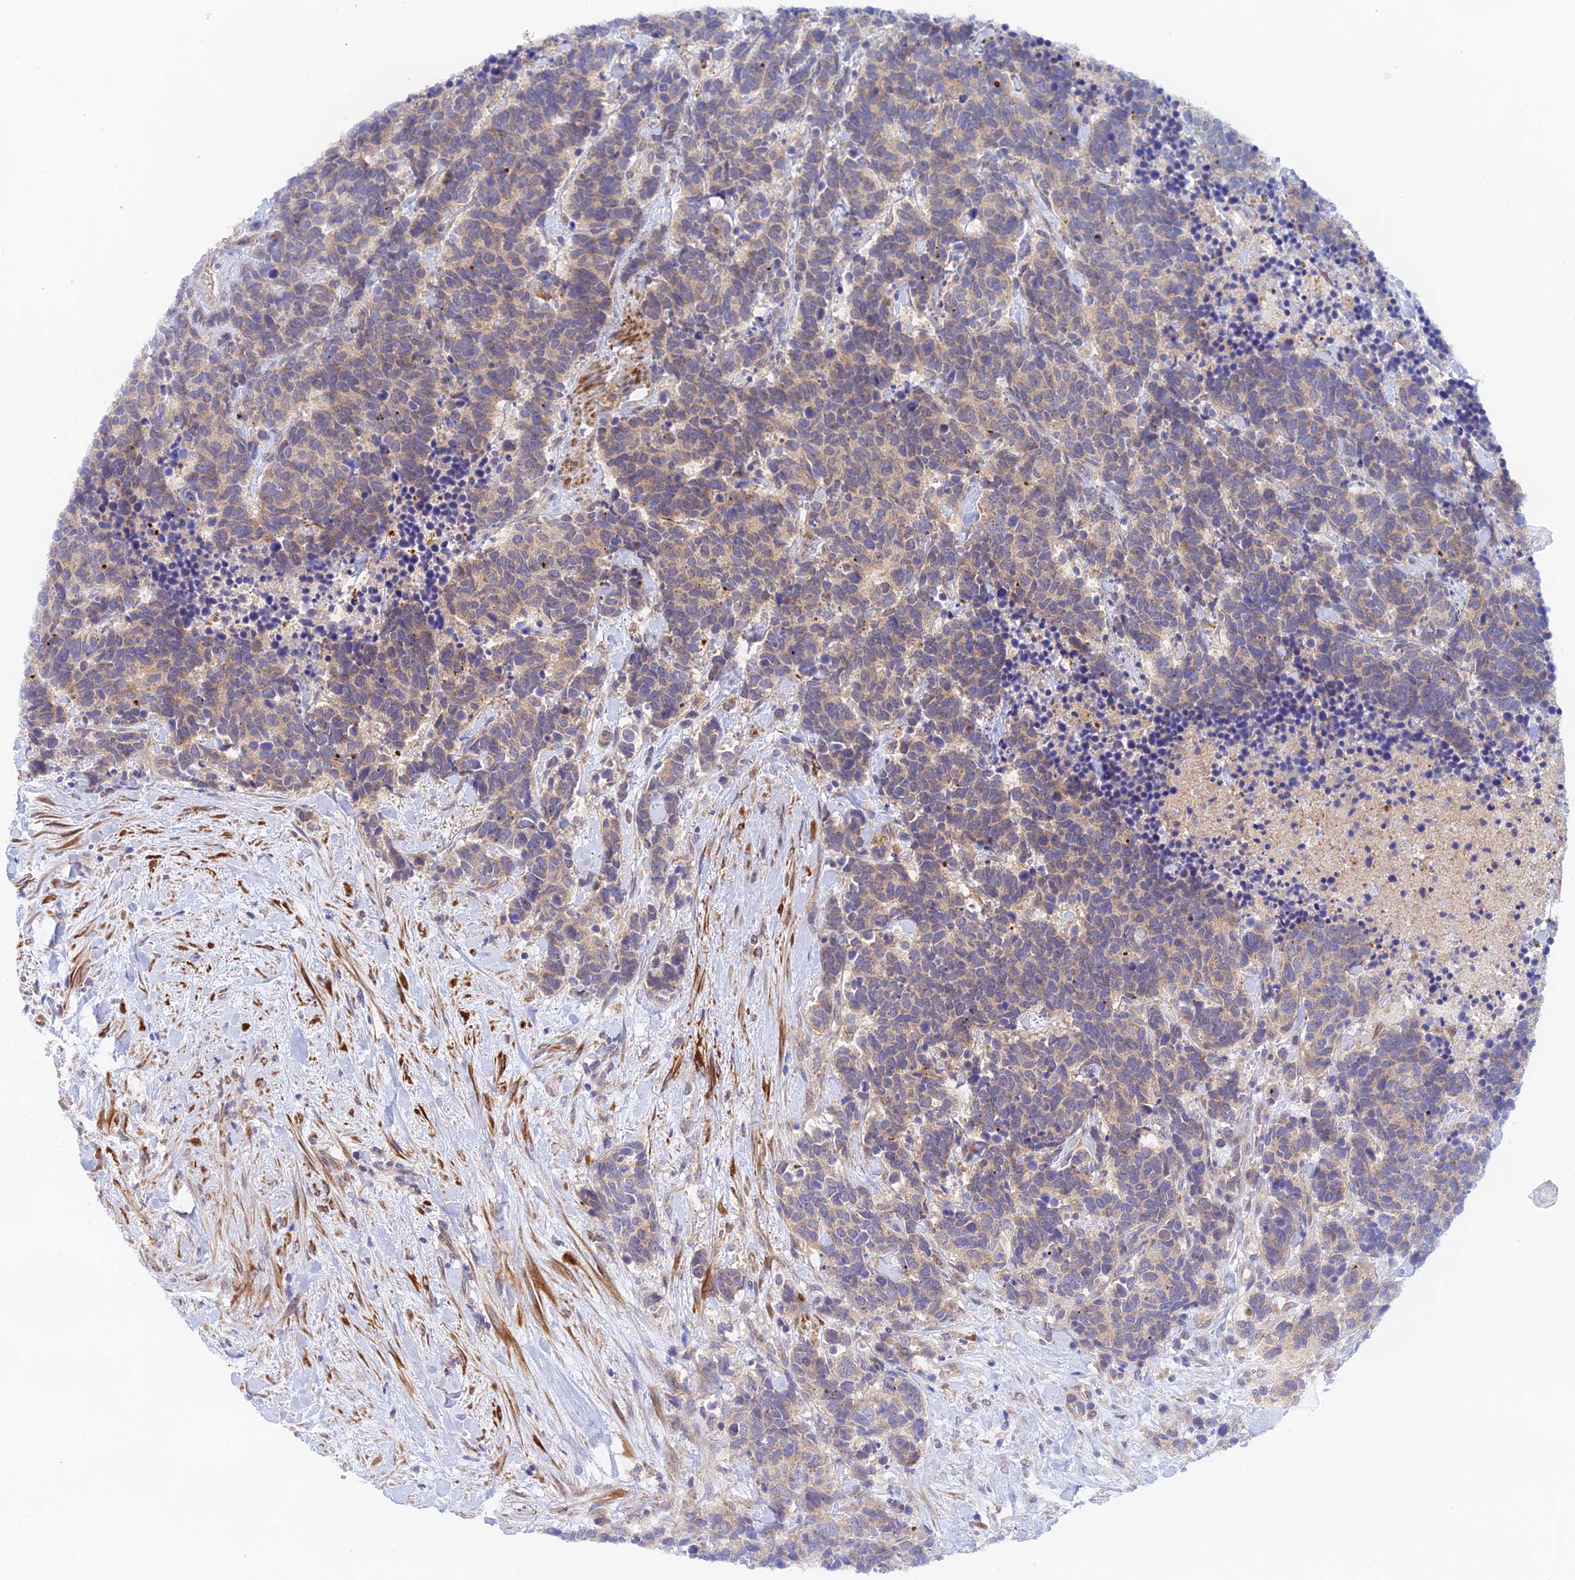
{"staining": {"intensity": "weak", "quantity": "25%-75%", "location": "cytoplasmic/membranous"}, "tissue": "carcinoid", "cell_type": "Tumor cells", "image_type": "cancer", "snomed": [{"axis": "morphology", "description": "Carcinoma, NOS"}, {"axis": "morphology", "description": "Carcinoid, malignant, NOS"}, {"axis": "topography", "description": "Prostate"}], "caption": "This histopathology image displays immunohistochemistry (IHC) staining of human carcinoid, with low weak cytoplasmic/membranous staining in approximately 25%-75% of tumor cells.", "gene": "RANBP6", "patient": {"sex": "male", "age": 57}}